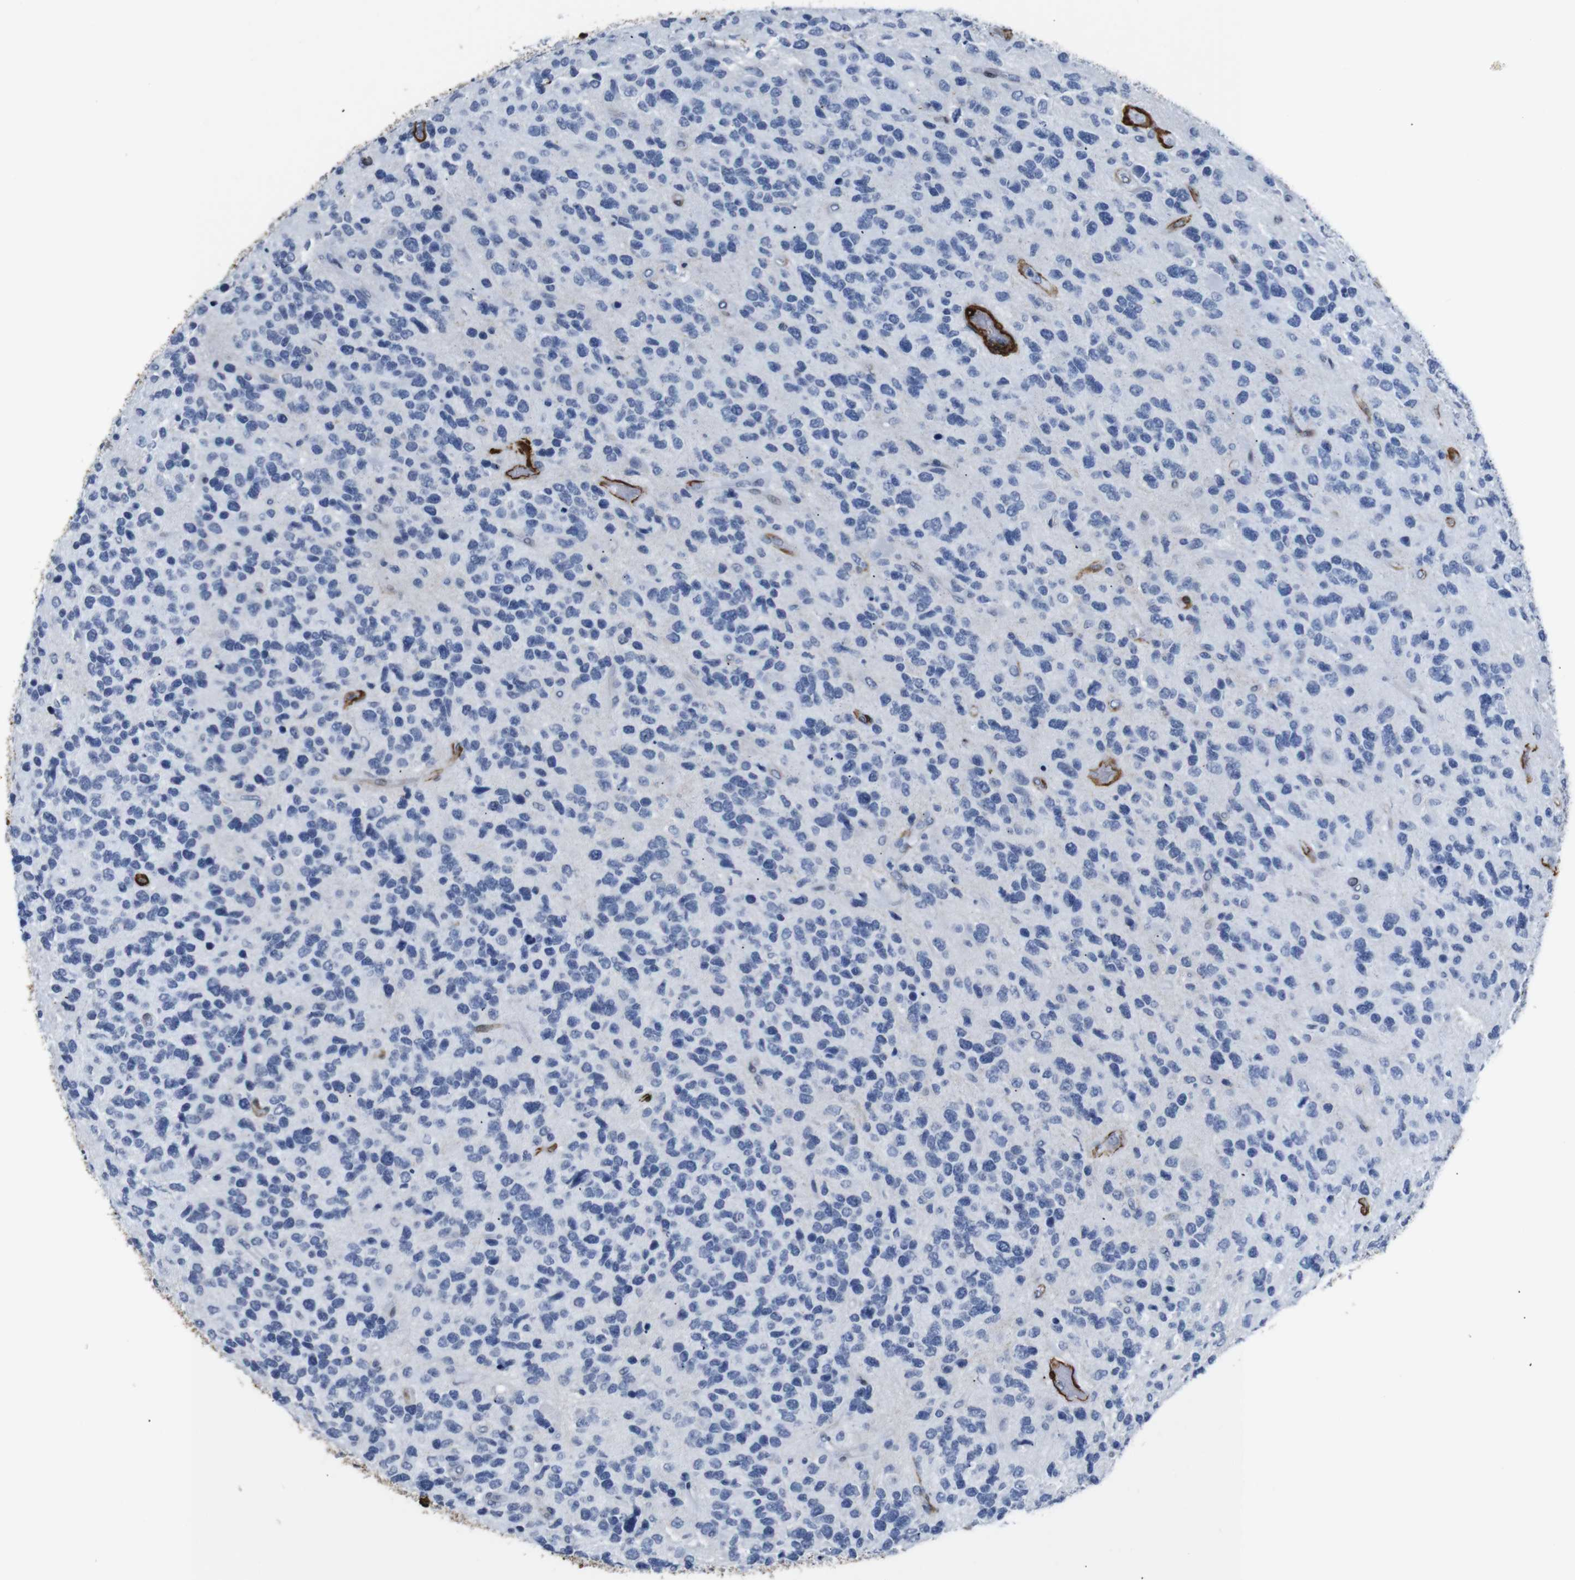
{"staining": {"intensity": "negative", "quantity": "none", "location": "none"}, "tissue": "glioma", "cell_type": "Tumor cells", "image_type": "cancer", "snomed": [{"axis": "morphology", "description": "Glioma, malignant, High grade"}, {"axis": "topography", "description": "Brain"}], "caption": "This is an immunohistochemistry (IHC) micrograph of human glioma. There is no positivity in tumor cells.", "gene": "ACTA2", "patient": {"sex": "female", "age": 58}}